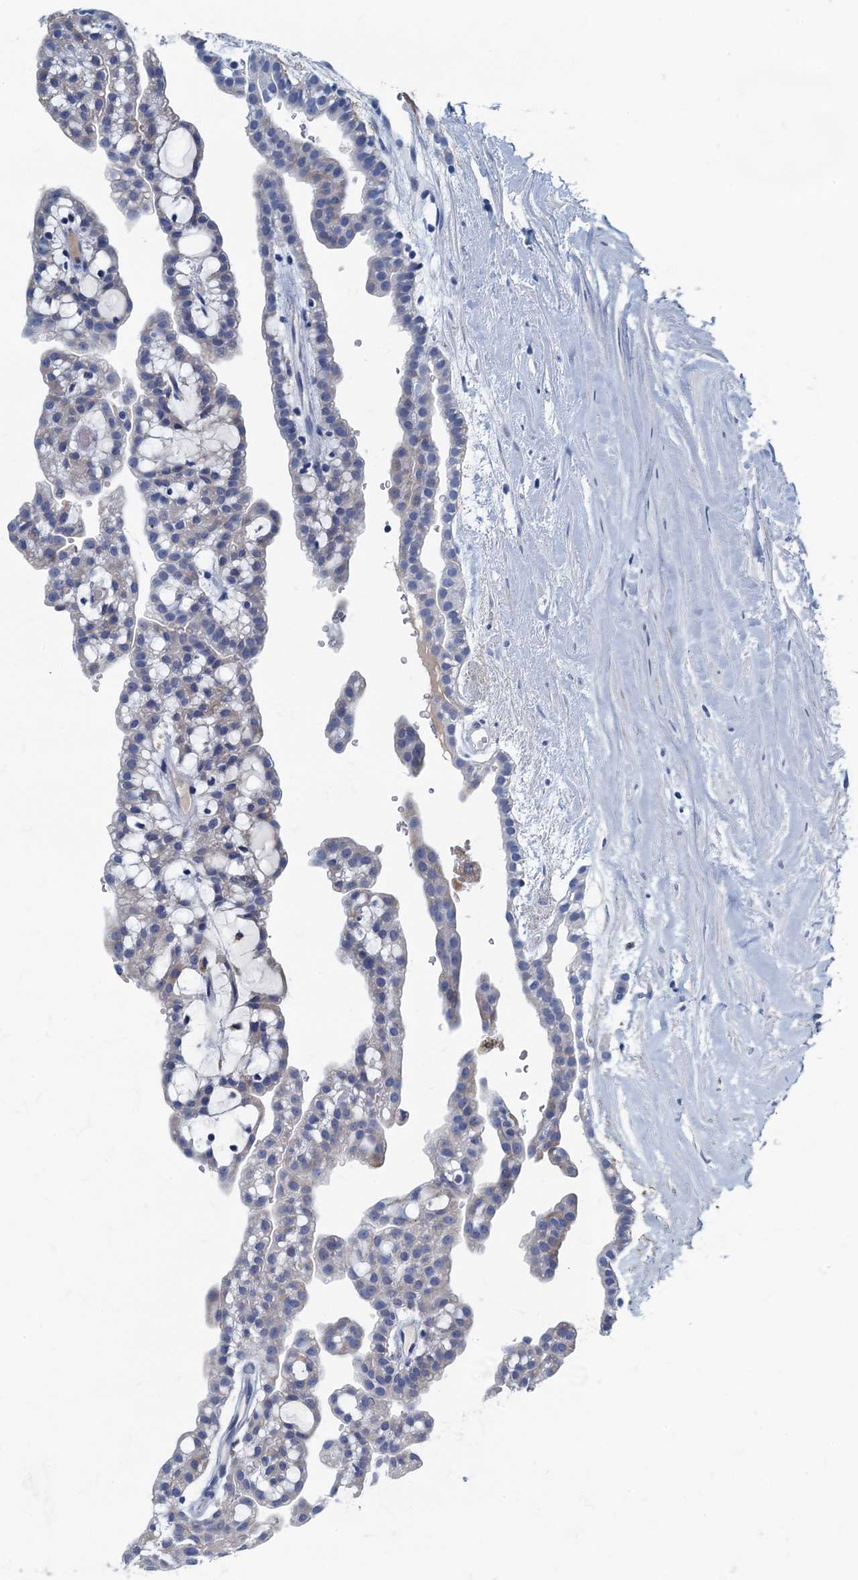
{"staining": {"intensity": "negative", "quantity": "none", "location": "none"}, "tissue": "renal cancer", "cell_type": "Tumor cells", "image_type": "cancer", "snomed": [{"axis": "morphology", "description": "Adenocarcinoma, NOS"}, {"axis": "topography", "description": "Kidney"}], "caption": "This is an immunohistochemistry (IHC) image of renal cancer (adenocarcinoma). There is no positivity in tumor cells.", "gene": "C10orf88", "patient": {"sex": "male", "age": 63}}